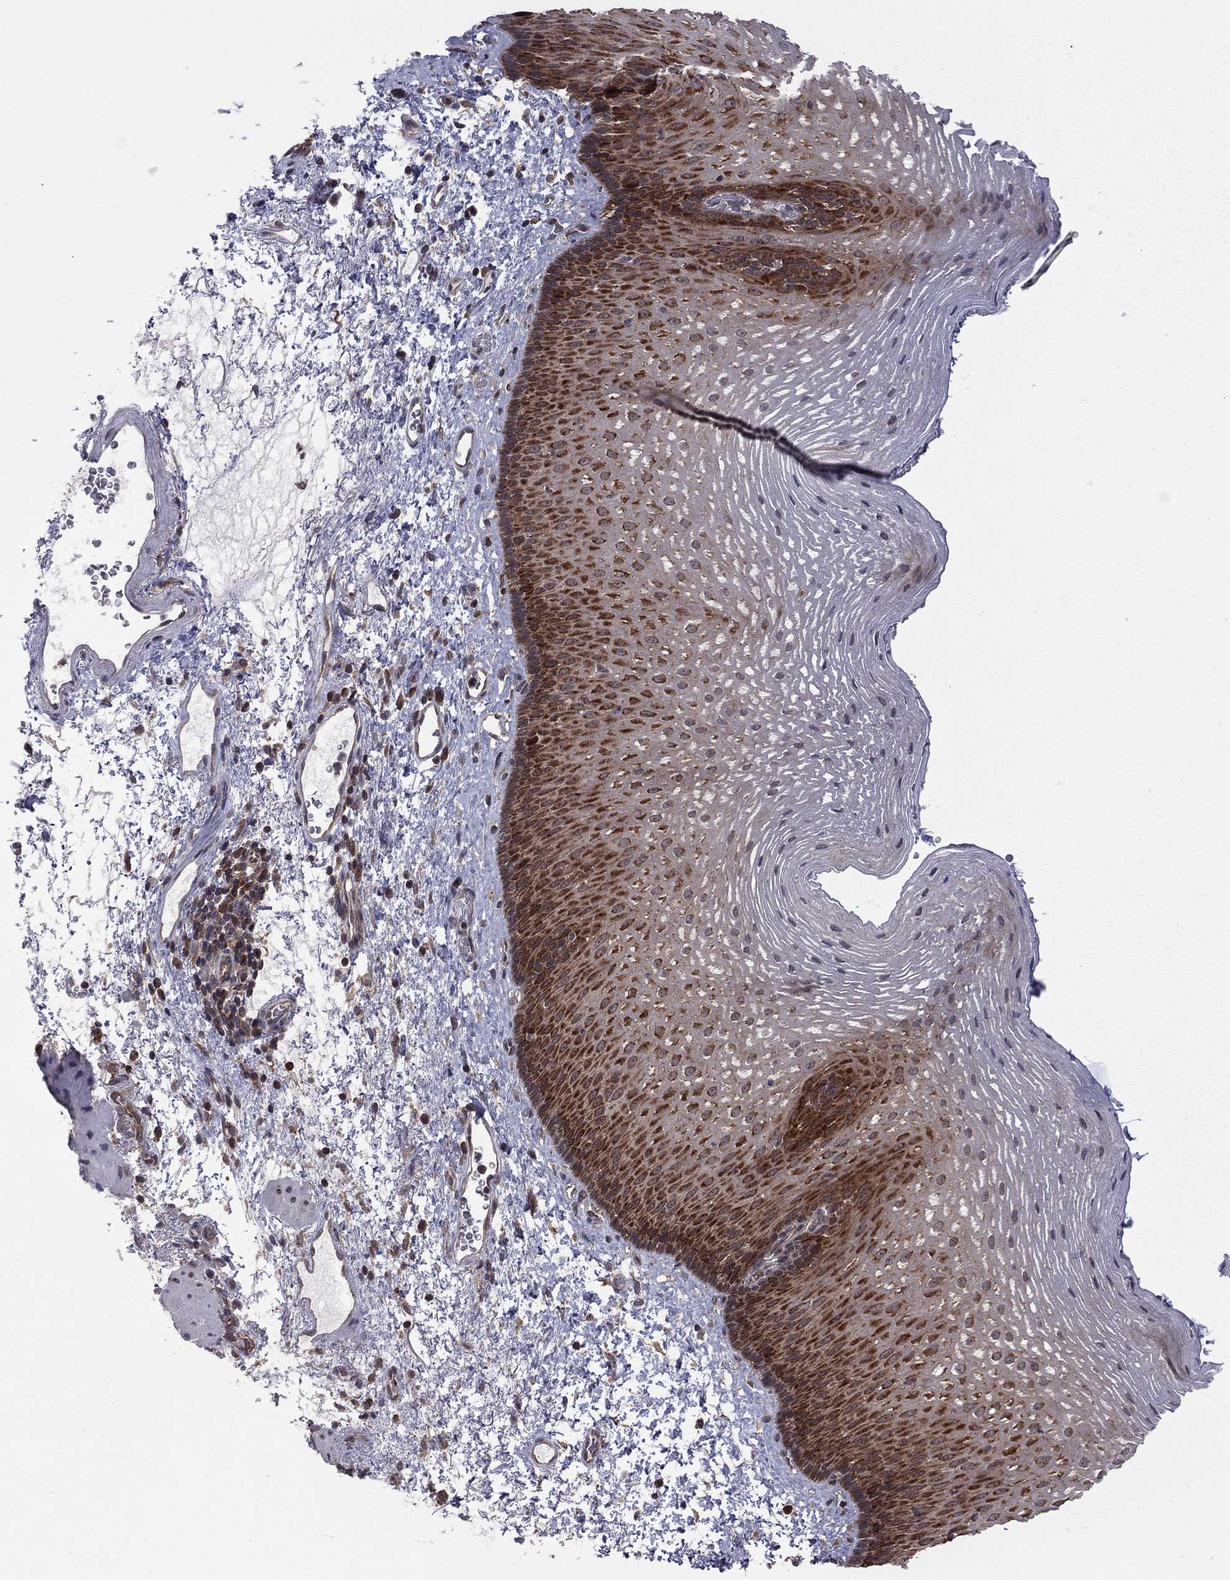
{"staining": {"intensity": "strong", "quantity": "25%-75%", "location": "cytoplasmic/membranous"}, "tissue": "esophagus", "cell_type": "Squamous epithelial cells", "image_type": "normal", "snomed": [{"axis": "morphology", "description": "Normal tissue, NOS"}, {"axis": "topography", "description": "Esophagus"}], "caption": "The histopathology image displays staining of benign esophagus, revealing strong cytoplasmic/membranous protein positivity (brown color) within squamous epithelial cells. (Brightfield microscopy of DAB IHC at high magnification).", "gene": "NAA50", "patient": {"sex": "male", "age": 76}}